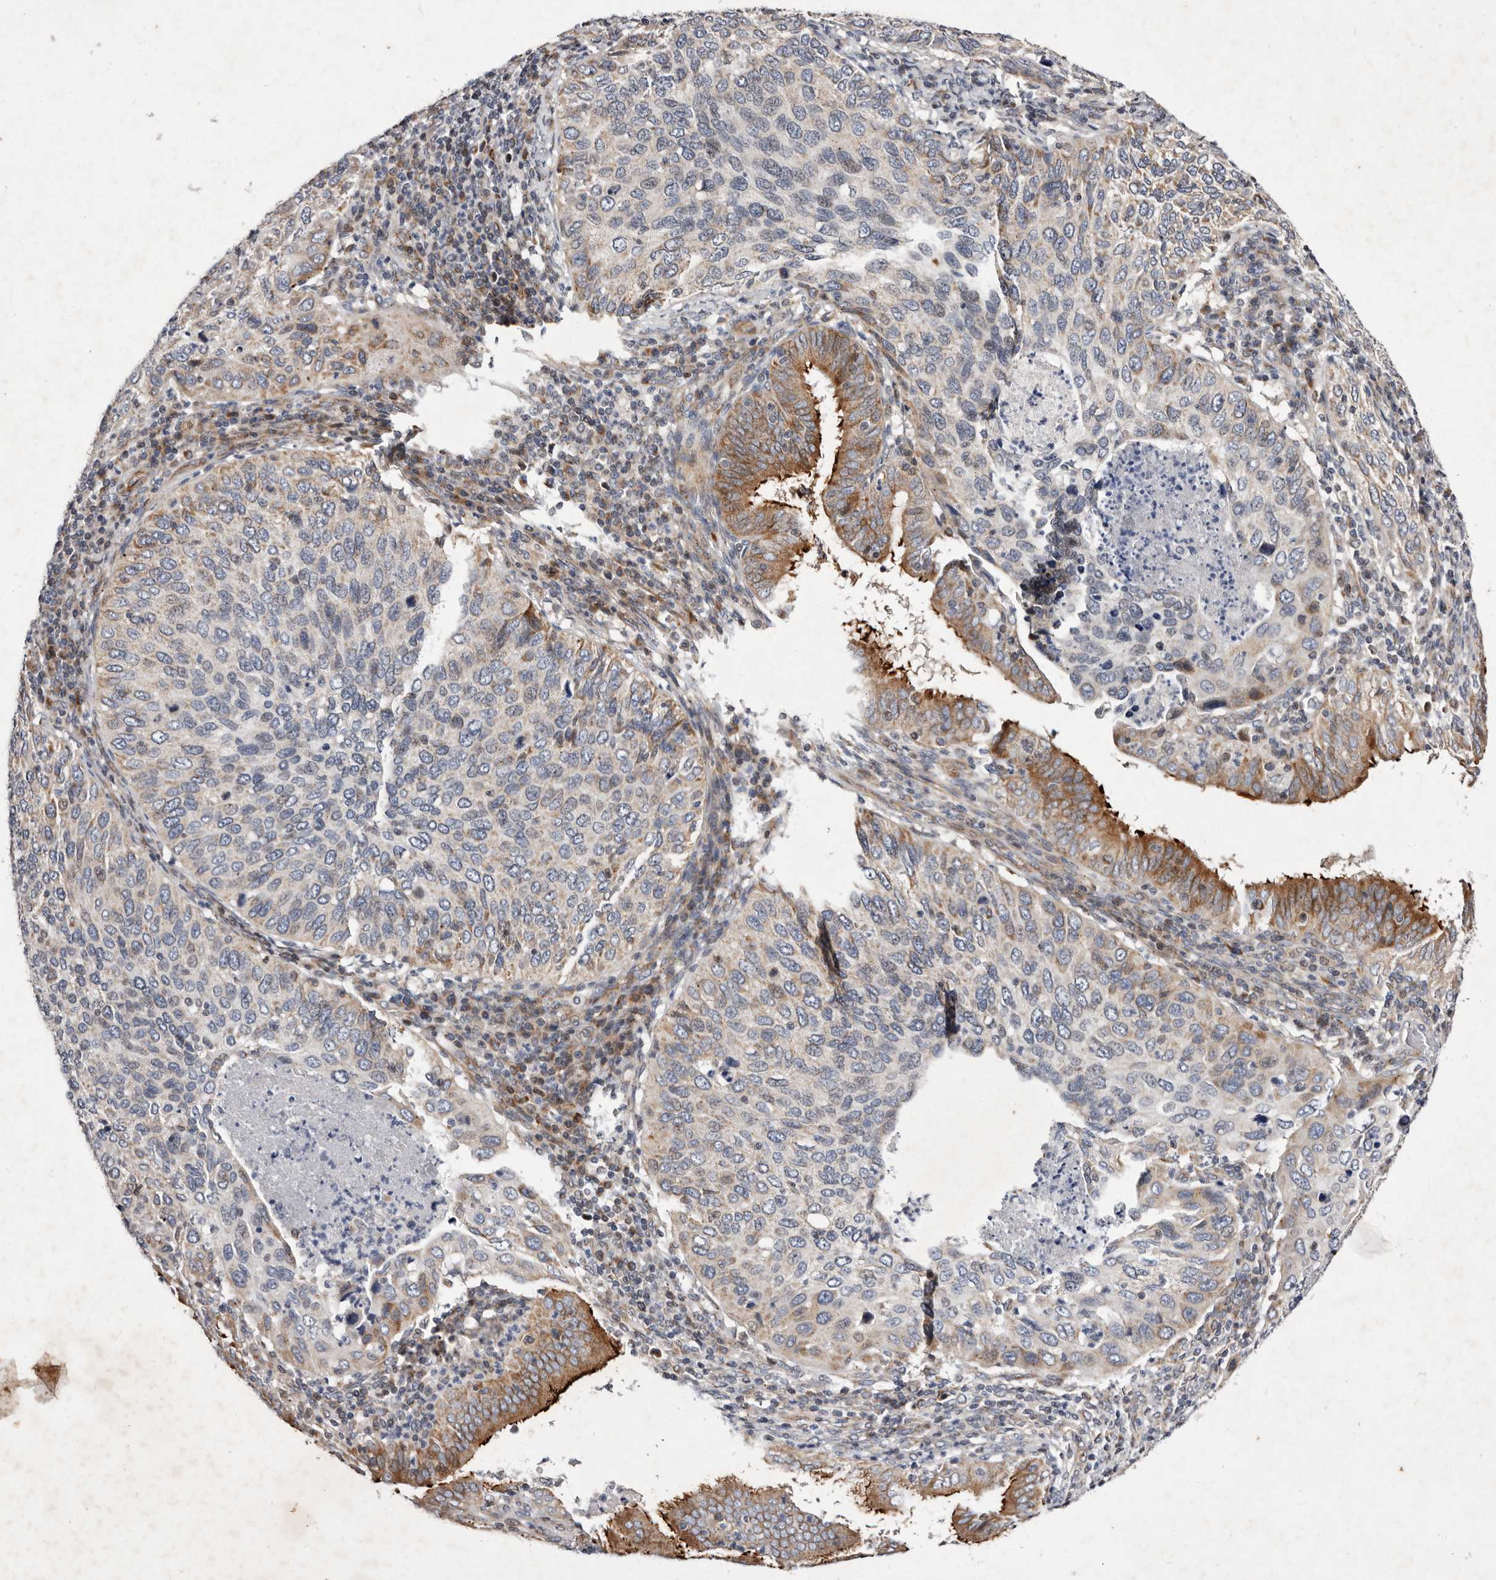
{"staining": {"intensity": "weak", "quantity": "25%-75%", "location": "cytoplasmic/membranous"}, "tissue": "cervical cancer", "cell_type": "Tumor cells", "image_type": "cancer", "snomed": [{"axis": "morphology", "description": "Squamous cell carcinoma, NOS"}, {"axis": "topography", "description": "Cervix"}], "caption": "A brown stain labels weak cytoplasmic/membranous expression of a protein in human cervical cancer (squamous cell carcinoma) tumor cells. The staining was performed using DAB (3,3'-diaminobenzidine), with brown indicating positive protein expression. Nuclei are stained blue with hematoxylin.", "gene": "TIMM17B", "patient": {"sex": "female", "age": 38}}